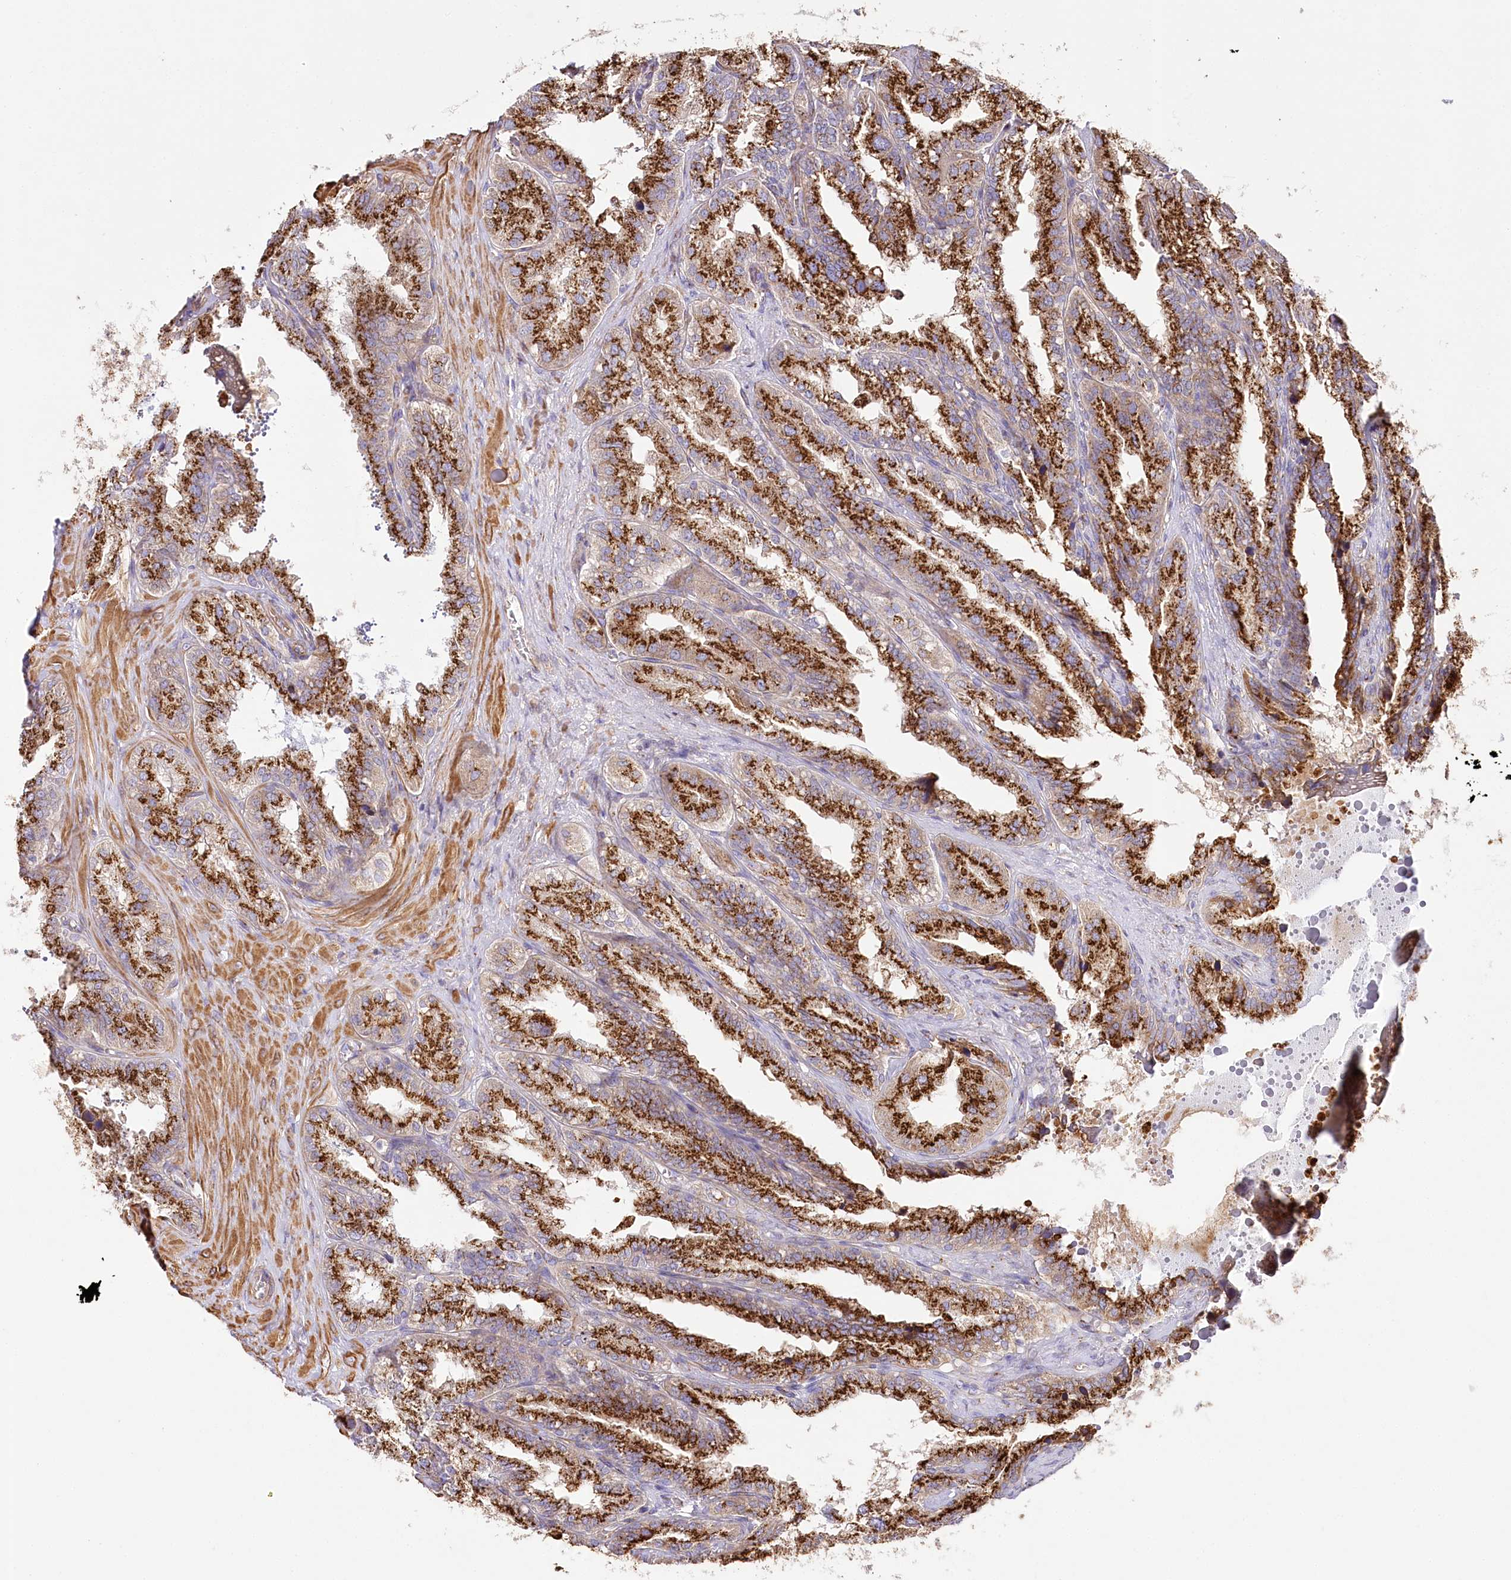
{"staining": {"intensity": "strong", "quantity": ">75%", "location": "cytoplasmic/membranous"}, "tissue": "seminal vesicle", "cell_type": "Glandular cells", "image_type": "normal", "snomed": [{"axis": "morphology", "description": "Normal tissue, NOS"}, {"axis": "topography", "description": "Prostate"}, {"axis": "topography", "description": "Seminal veicle"}], "caption": "A histopathology image of human seminal vesicle stained for a protein demonstrates strong cytoplasmic/membranous brown staining in glandular cells. The protein is shown in brown color, while the nuclei are stained blue.", "gene": "ABRAXAS2", "patient": {"sex": "male", "age": 51}}